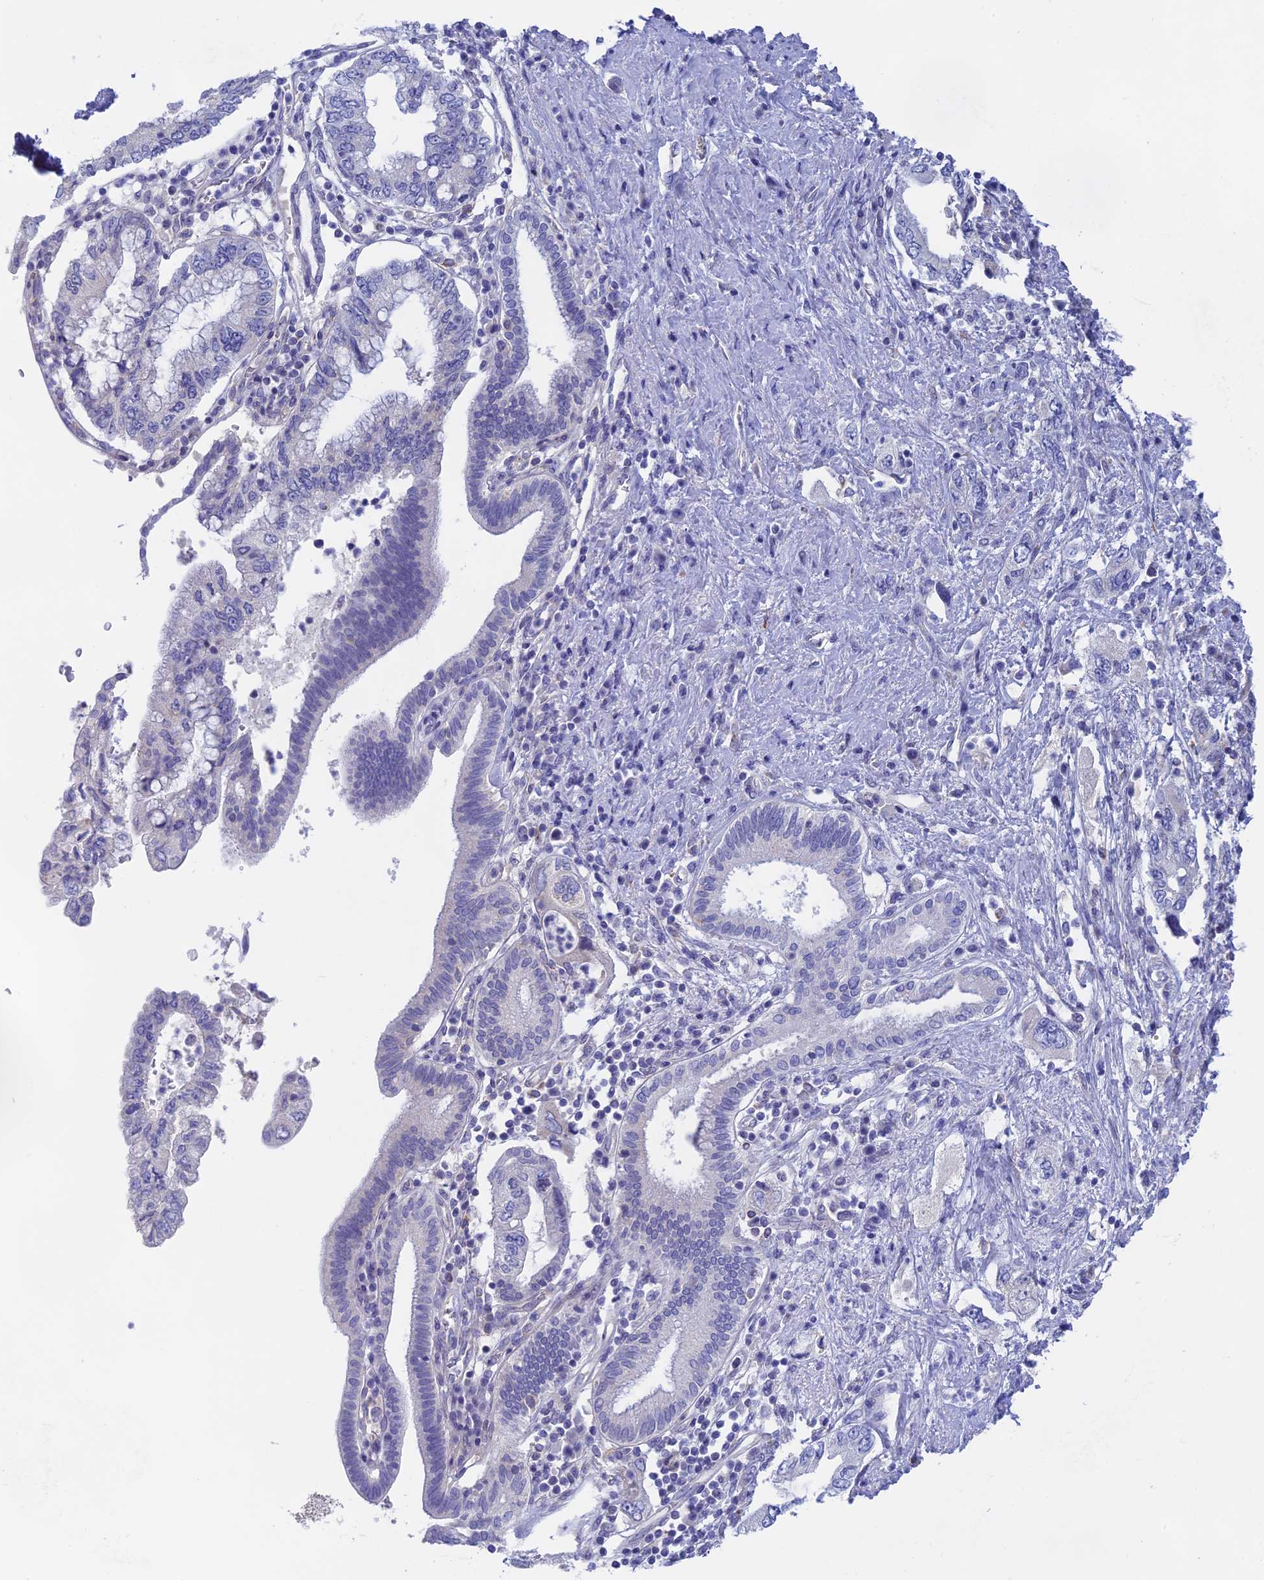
{"staining": {"intensity": "negative", "quantity": "none", "location": "none"}, "tissue": "pancreatic cancer", "cell_type": "Tumor cells", "image_type": "cancer", "snomed": [{"axis": "morphology", "description": "Adenocarcinoma, NOS"}, {"axis": "topography", "description": "Pancreas"}], "caption": "Tumor cells are negative for protein expression in human pancreatic adenocarcinoma. (DAB immunohistochemistry visualized using brightfield microscopy, high magnification).", "gene": "GLB1L", "patient": {"sex": "female", "age": 73}}